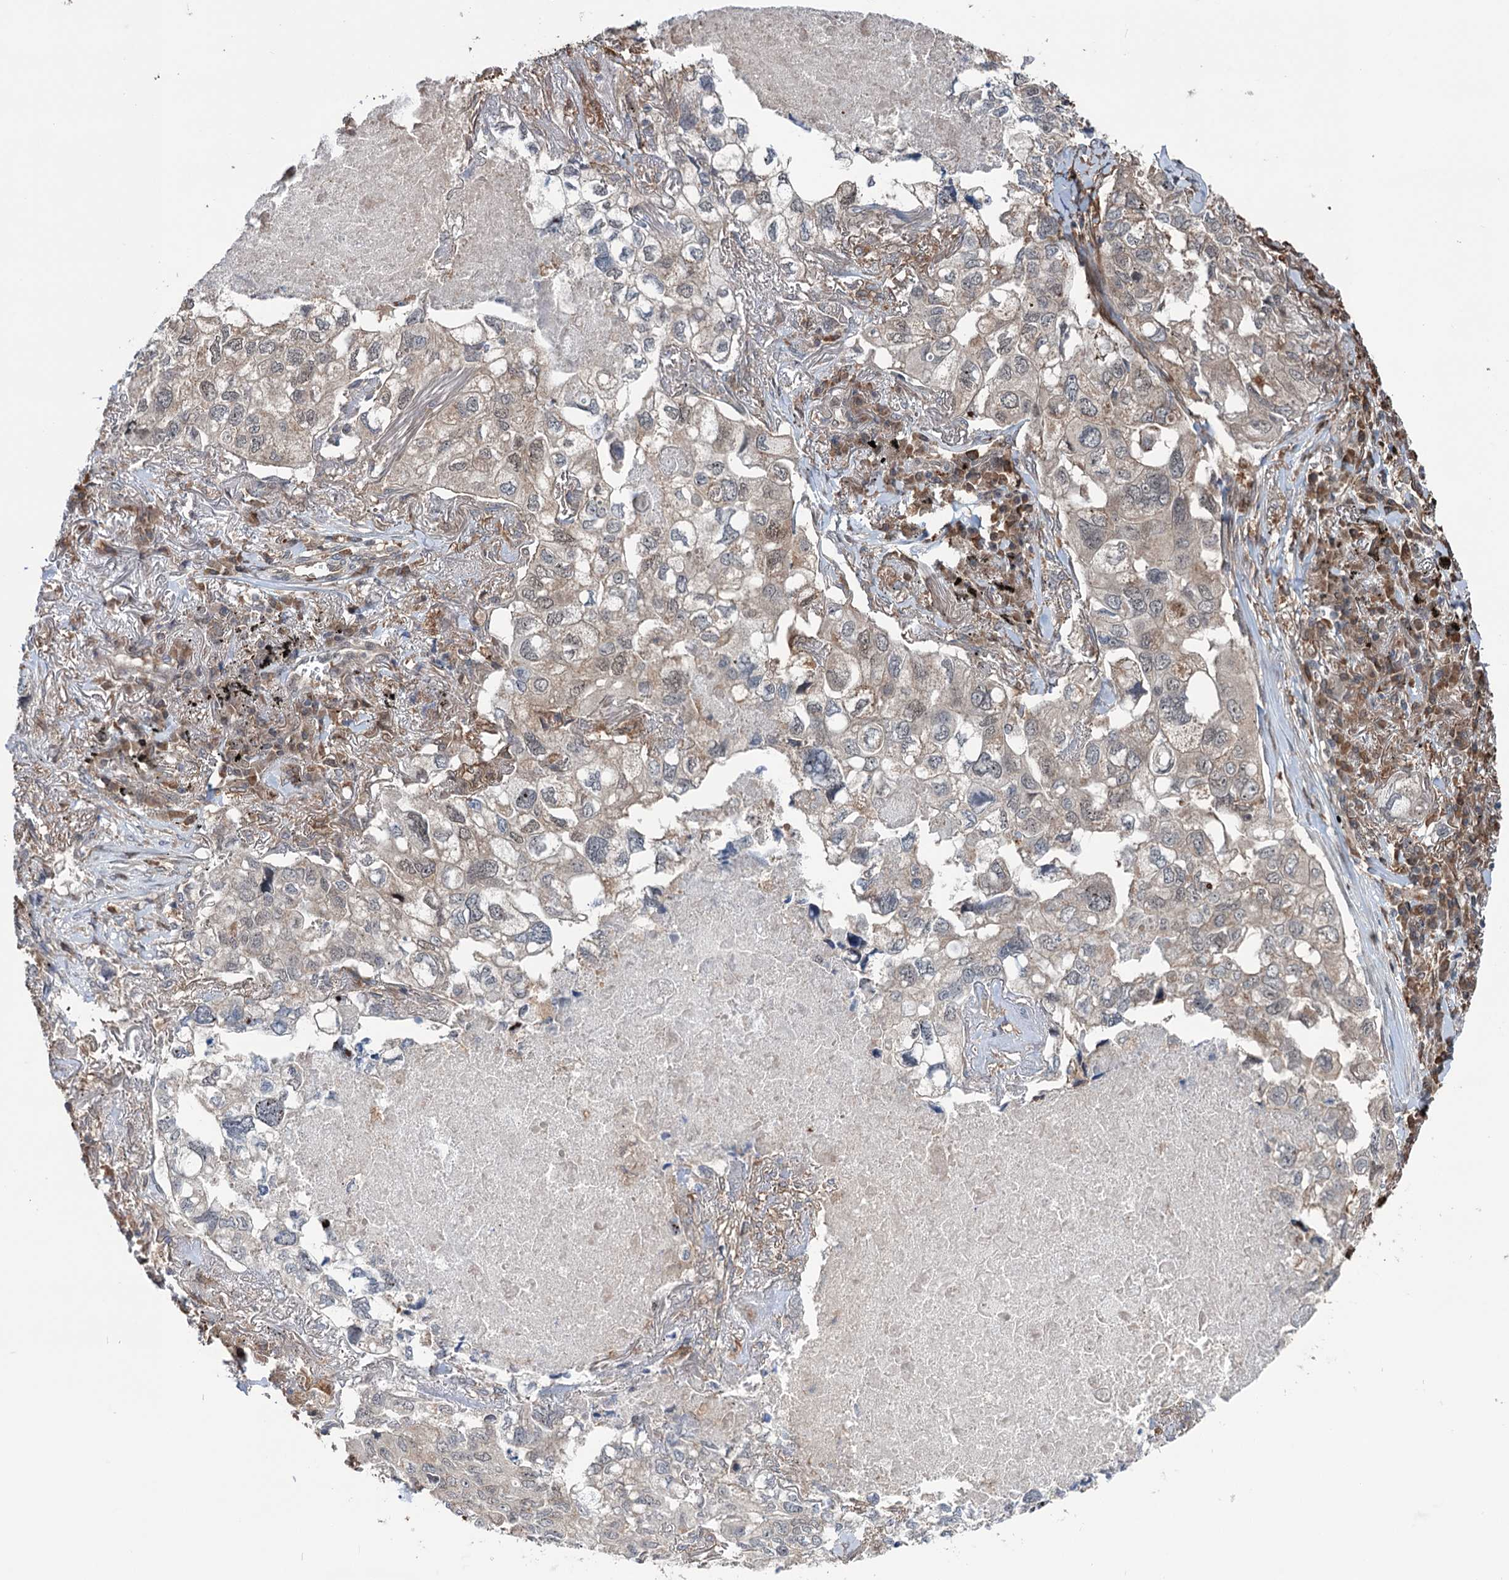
{"staining": {"intensity": "negative", "quantity": "none", "location": "none"}, "tissue": "lung cancer", "cell_type": "Tumor cells", "image_type": "cancer", "snomed": [{"axis": "morphology", "description": "Adenocarcinoma, NOS"}, {"axis": "topography", "description": "Lung"}], "caption": "The image shows no significant positivity in tumor cells of lung cancer (adenocarcinoma).", "gene": "NCAPD2", "patient": {"sex": "male", "age": 65}}